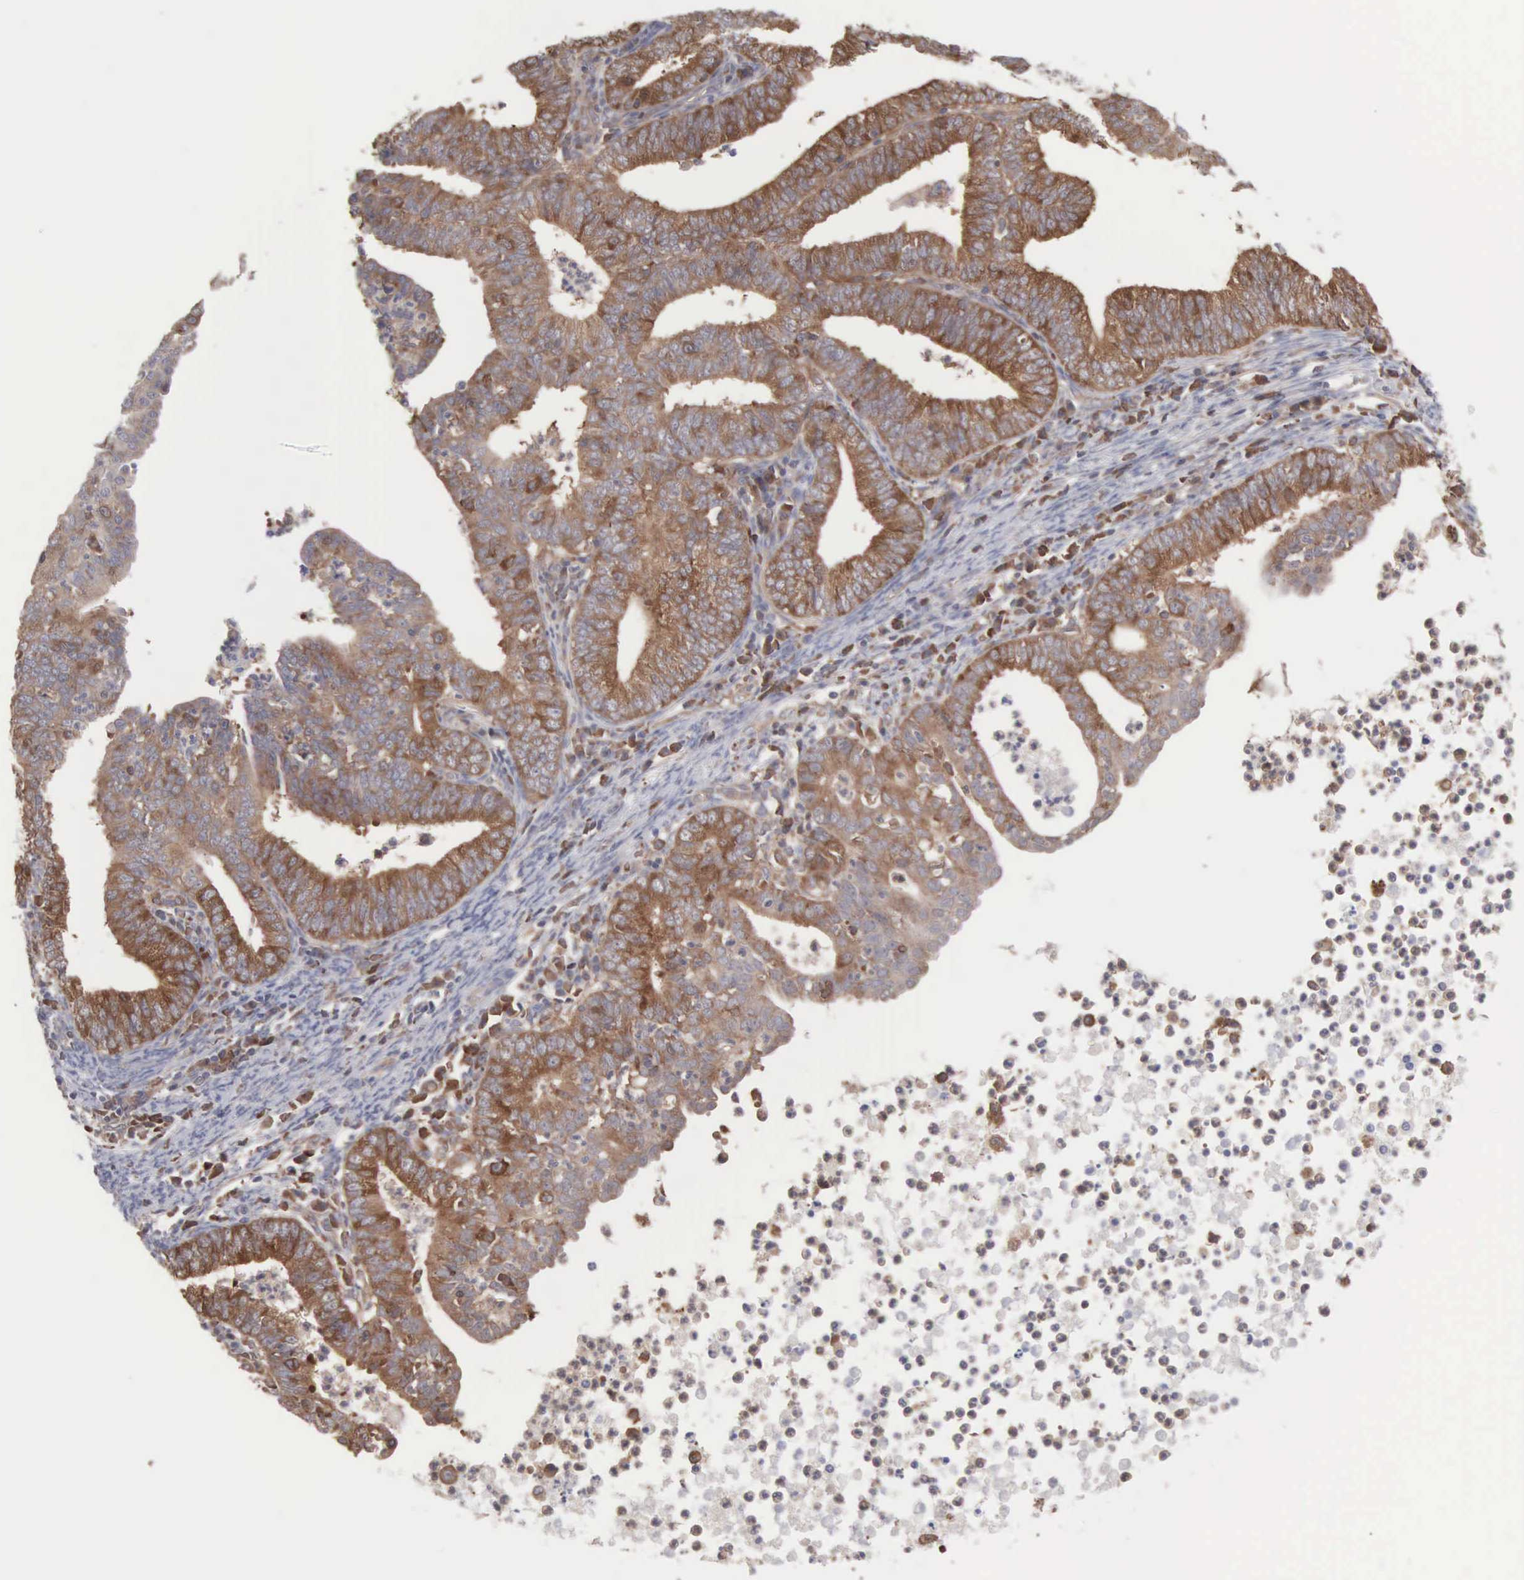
{"staining": {"intensity": "strong", "quantity": ">75%", "location": "cytoplasmic/membranous"}, "tissue": "endometrial cancer", "cell_type": "Tumor cells", "image_type": "cancer", "snomed": [{"axis": "morphology", "description": "Adenocarcinoma, NOS"}, {"axis": "topography", "description": "Endometrium"}], "caption": "Endometrial cancer (adenocarcinoma) tissue demonstrates strong cytoplasmic/membranous positivity in about >75% of tumor cells", "gene": "MTHFD1", "patient": {"sex": "female", "age": 66}}